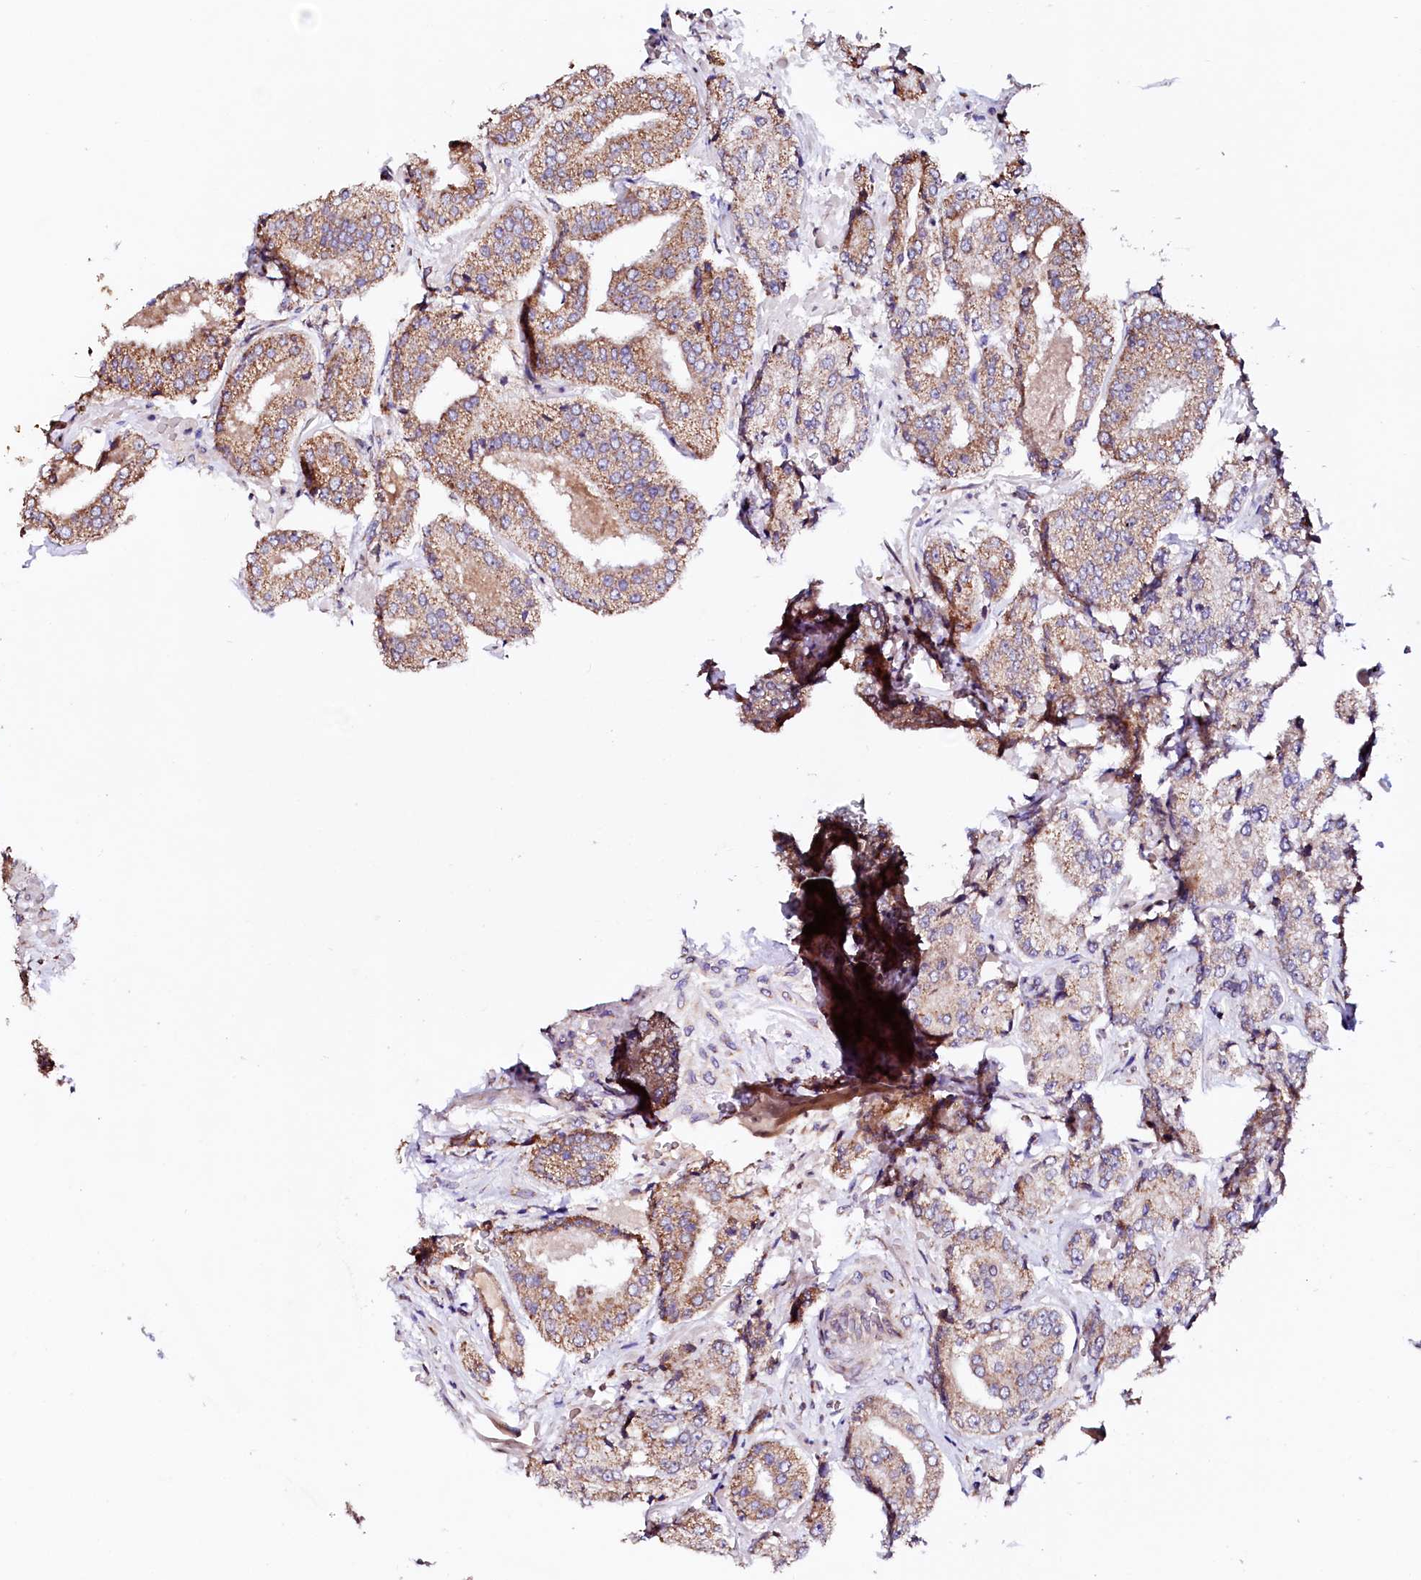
{"staining": {"intensity": "moderate", "quantity": ">75%", "location": "cytoplasmic/membranous"}, "tissue": "prostate cancer", "cell_type": "Tumor cells", "image_type": "cancer", "snomed": [{"axis": "morphology", "description": "Adenocarcinoma, High grade"}, {"axis": "topography", "description": "Prostate"}], "caption": "Immunohistochemical staining of prostate cancer demonstrates medium levels of moderate cytoplasmic/membranous positivity in about >75% of tumor cells.", "gene": "UBE3C", "patient": {"sex": "male", "age": 71}}